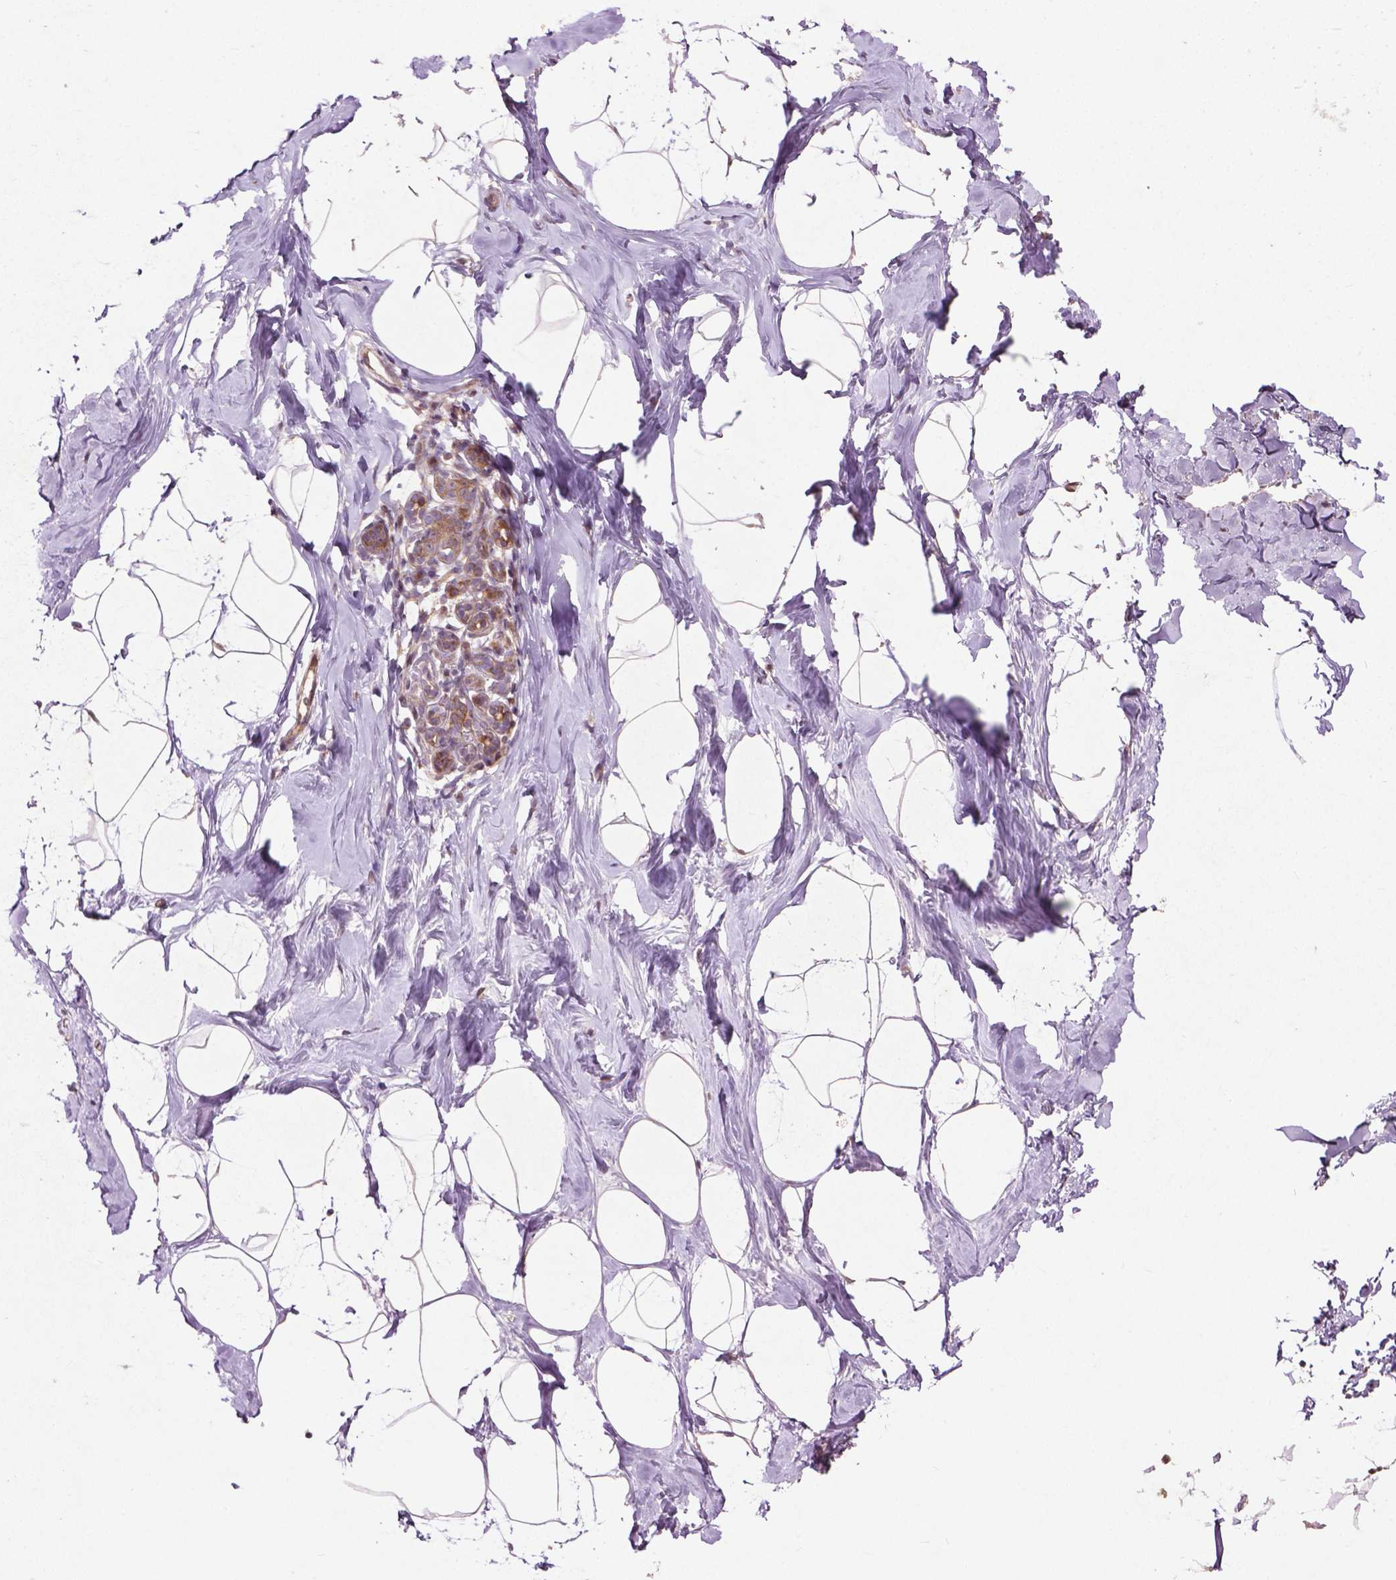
{"staining": {"intensity": "moderate", "quantity": "<25%", "location": "cytoplasmic/membranous"}, "tissue": "breast", "cell_type": "Adipocytes", "image_type": "normal", "snomed": [{"axis": "morphology", "description": "Normal tissue, NOS"}, {"axis": "topography", "description": "Breast"}], "caption": "Benign breast reveals moderate cytoplasmic/membranous staining in approximately <25% of adipocytes (Brightfield microscopy of DAB IHC at high magnification)..", "gene": "B3GALNT2", "patient": {"sex": "female", "age": 32}}